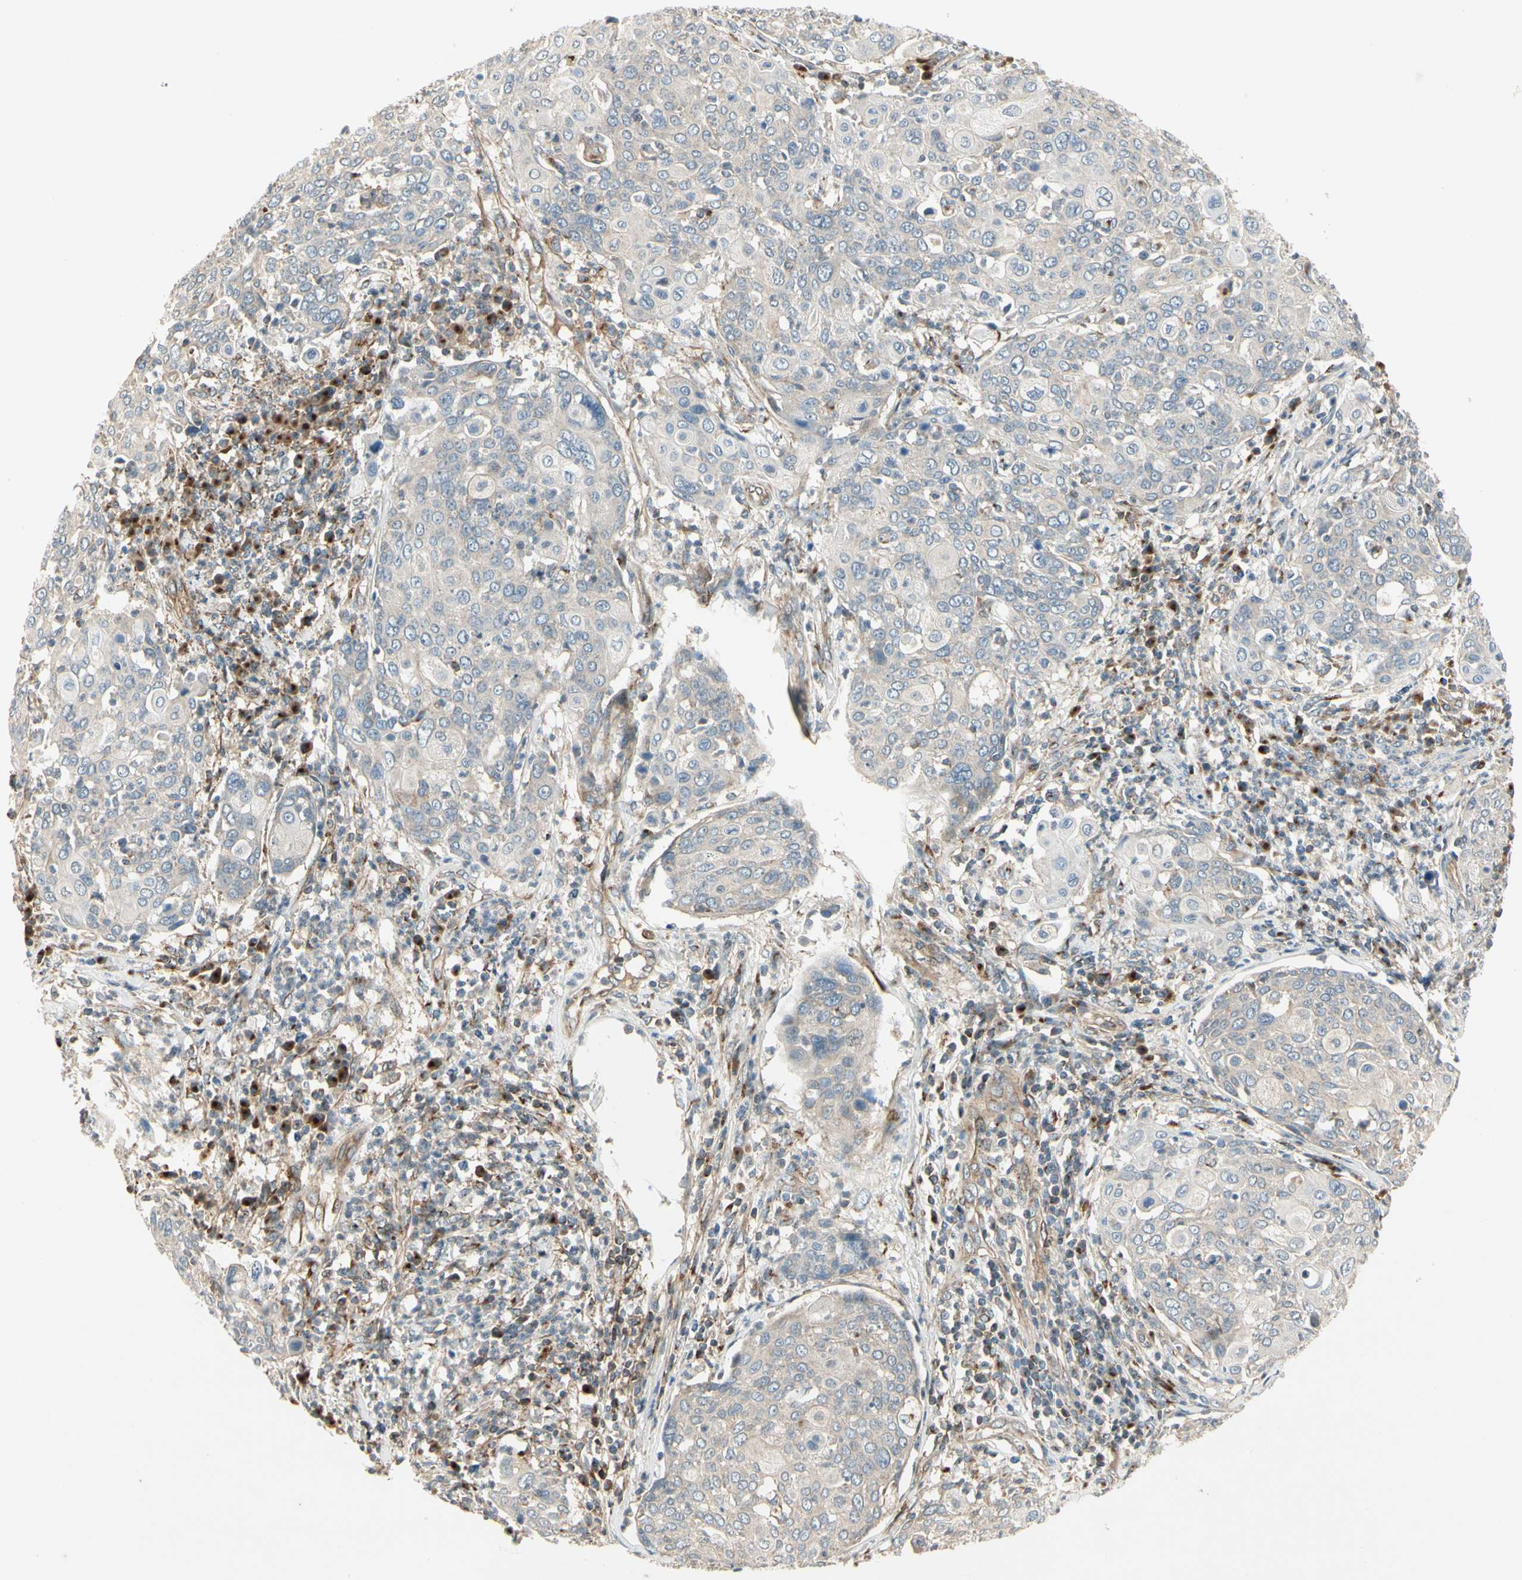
{"staining": {"intensity": "weak", "quantity": "25%-75%", "location": "cytoplasmic/membranous"}, "tissue": "cervical cancer", "cell_type": "Tumor cells", "image_type": "cancer", "snomed": [{"axis": "morphology", "description": "Squamous cell carcinoma, NOS"}, {"axis": "topography", "description": "Cervix"}], "caption": "Protein expression analysis of human cervical cancer reveals weak cytoplasmic/membranous expression in about 25%-75% of tumor cells. Immunohistochemistry stains the protein of interest in brown and the nuclei are stained blue.", "gene": "ABCA3", "patient": {"sex": "female", "age": 40}}